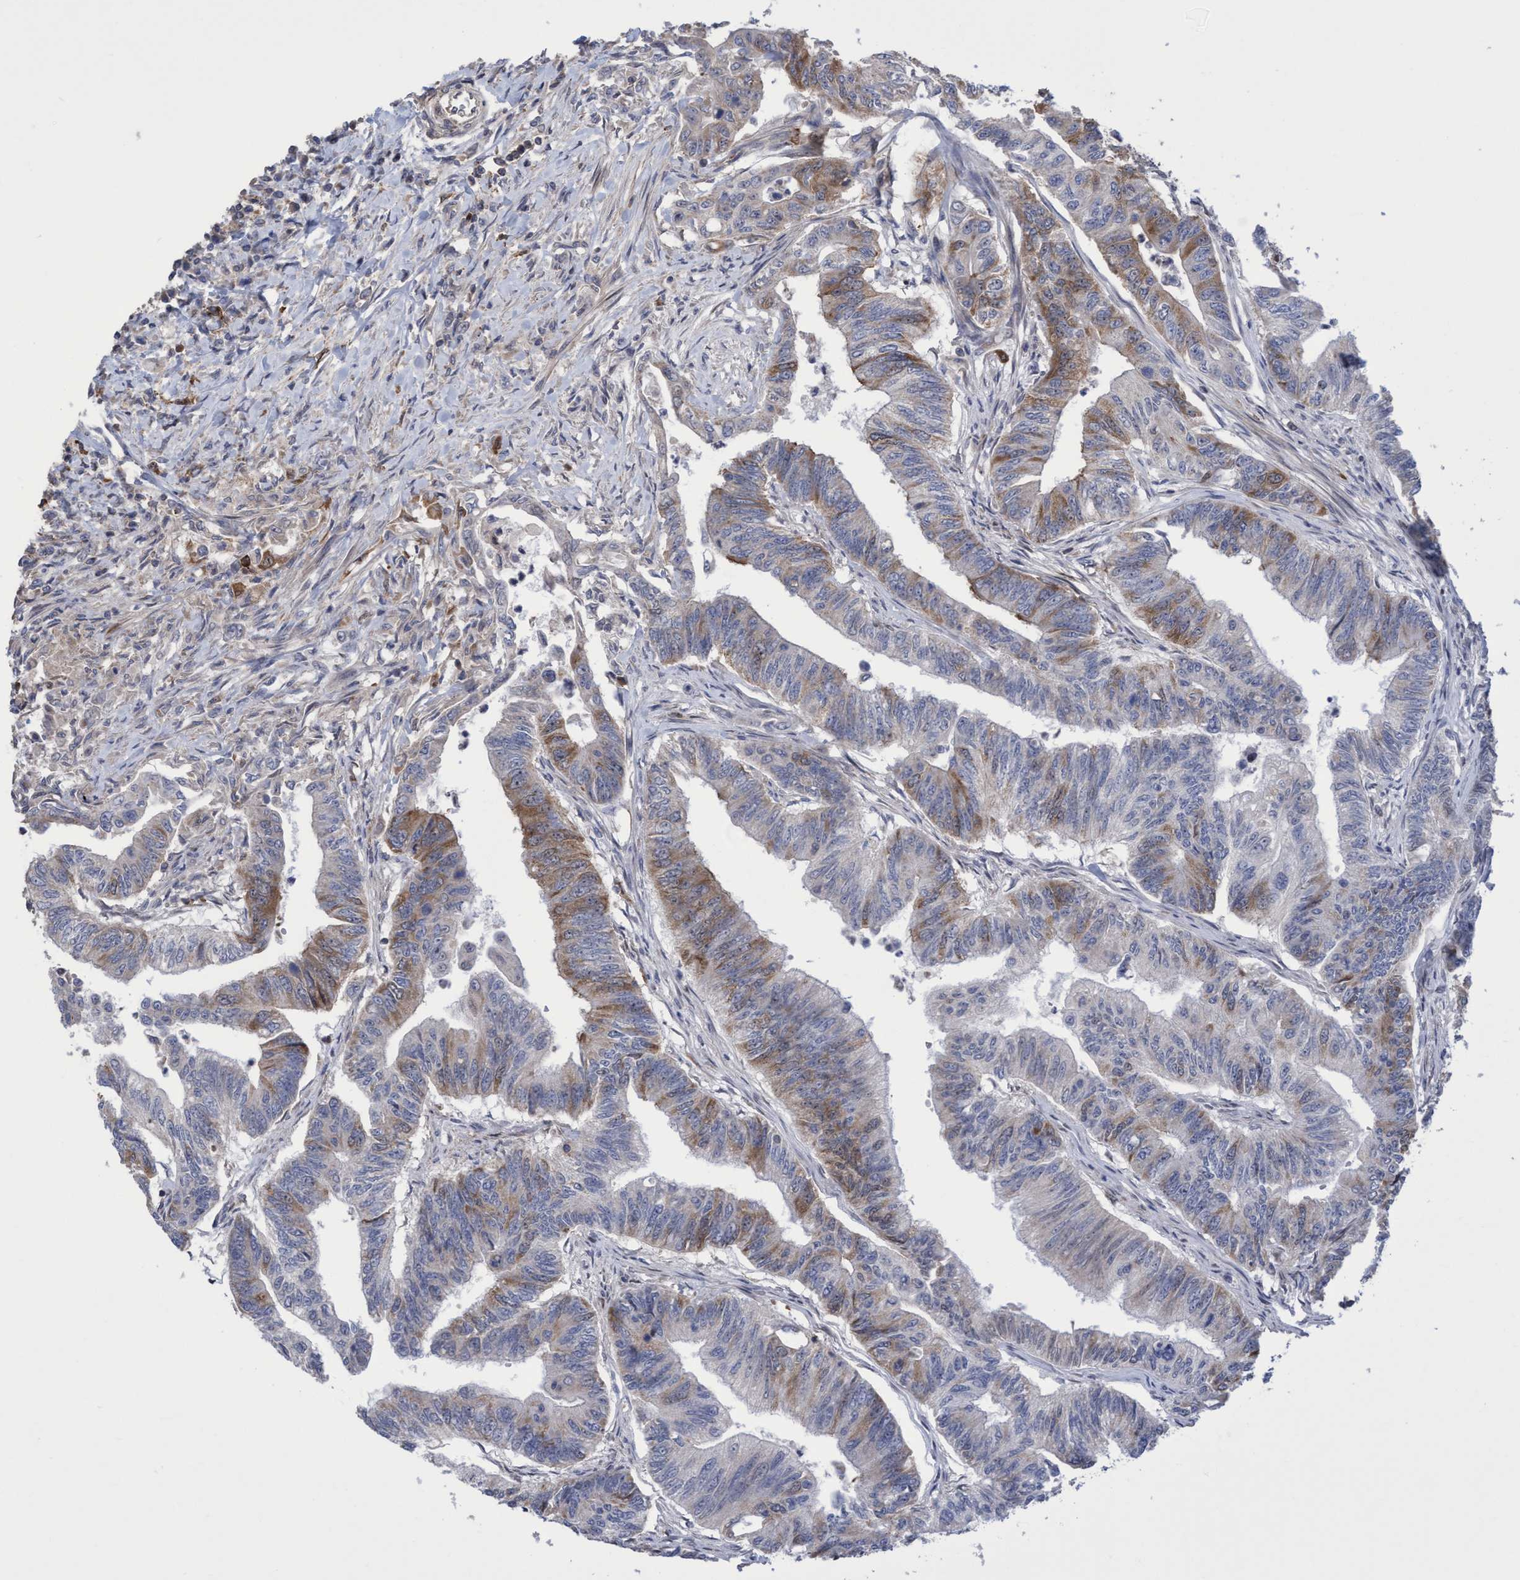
{"staining": {"intensity": "moderate", "quantity": "<25%", "location": "cytoplasmic/membranous,nuclear"}, "tissue": "colorectal cancer", "cell_type": "Tumor cells", "image_type": "cancer", "snomed": [{"axis": "morphology", "description": "Adenoma, NOS"}, {"axis": "morphology", "description": "Adenocarcinoma, NOS"}, {"axis": "topography", "description": "Colon"}], "caption": "A micrograph of human colorectal cancer (adenoma) stained for a protein exhibits moderate cytoplasmic/membranous and nuclear brown staining in tumor cells. (Brightfield microscopy of DAB IHC at high magnification).", "gene": "SLBP", "patient": {"sex": "male", "age": 79}}